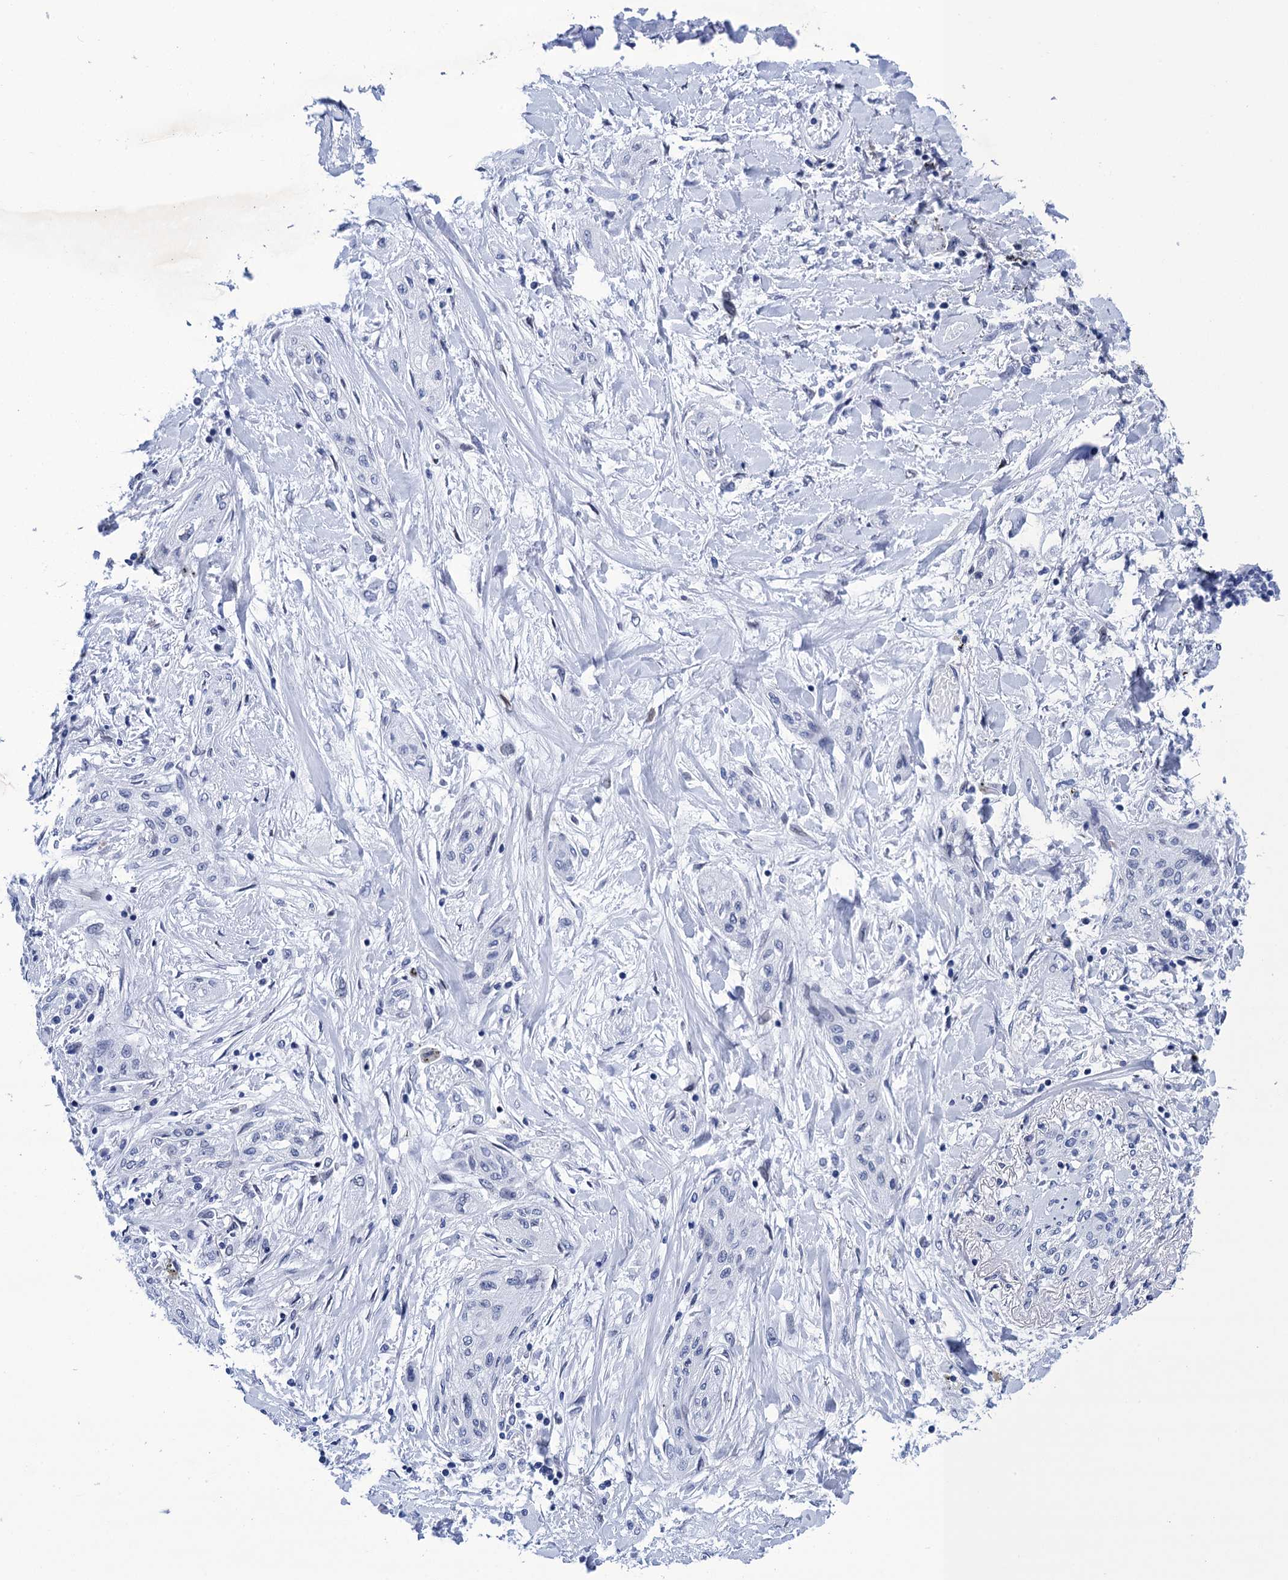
{"staining": {"intensity": "negative", "quantity": "none", "location": "none"}, "tissue": "lung cancer", "cell_type": "Tumor cells", "image_type": "cancer", "snomed": [{"axis": "morphology", "description": "Squamous cell carcinoma, NOS"}, {"axis": "topography", "description": "Lung"}], "caption": "The immunohistochemistry (IHC) photomicrograph has no significant staining in tumor cells of lung cancer (squamous cell carcinoma) tissue.", "gene": "METTL25", "patient": {"sex": "female", "age": 47}}